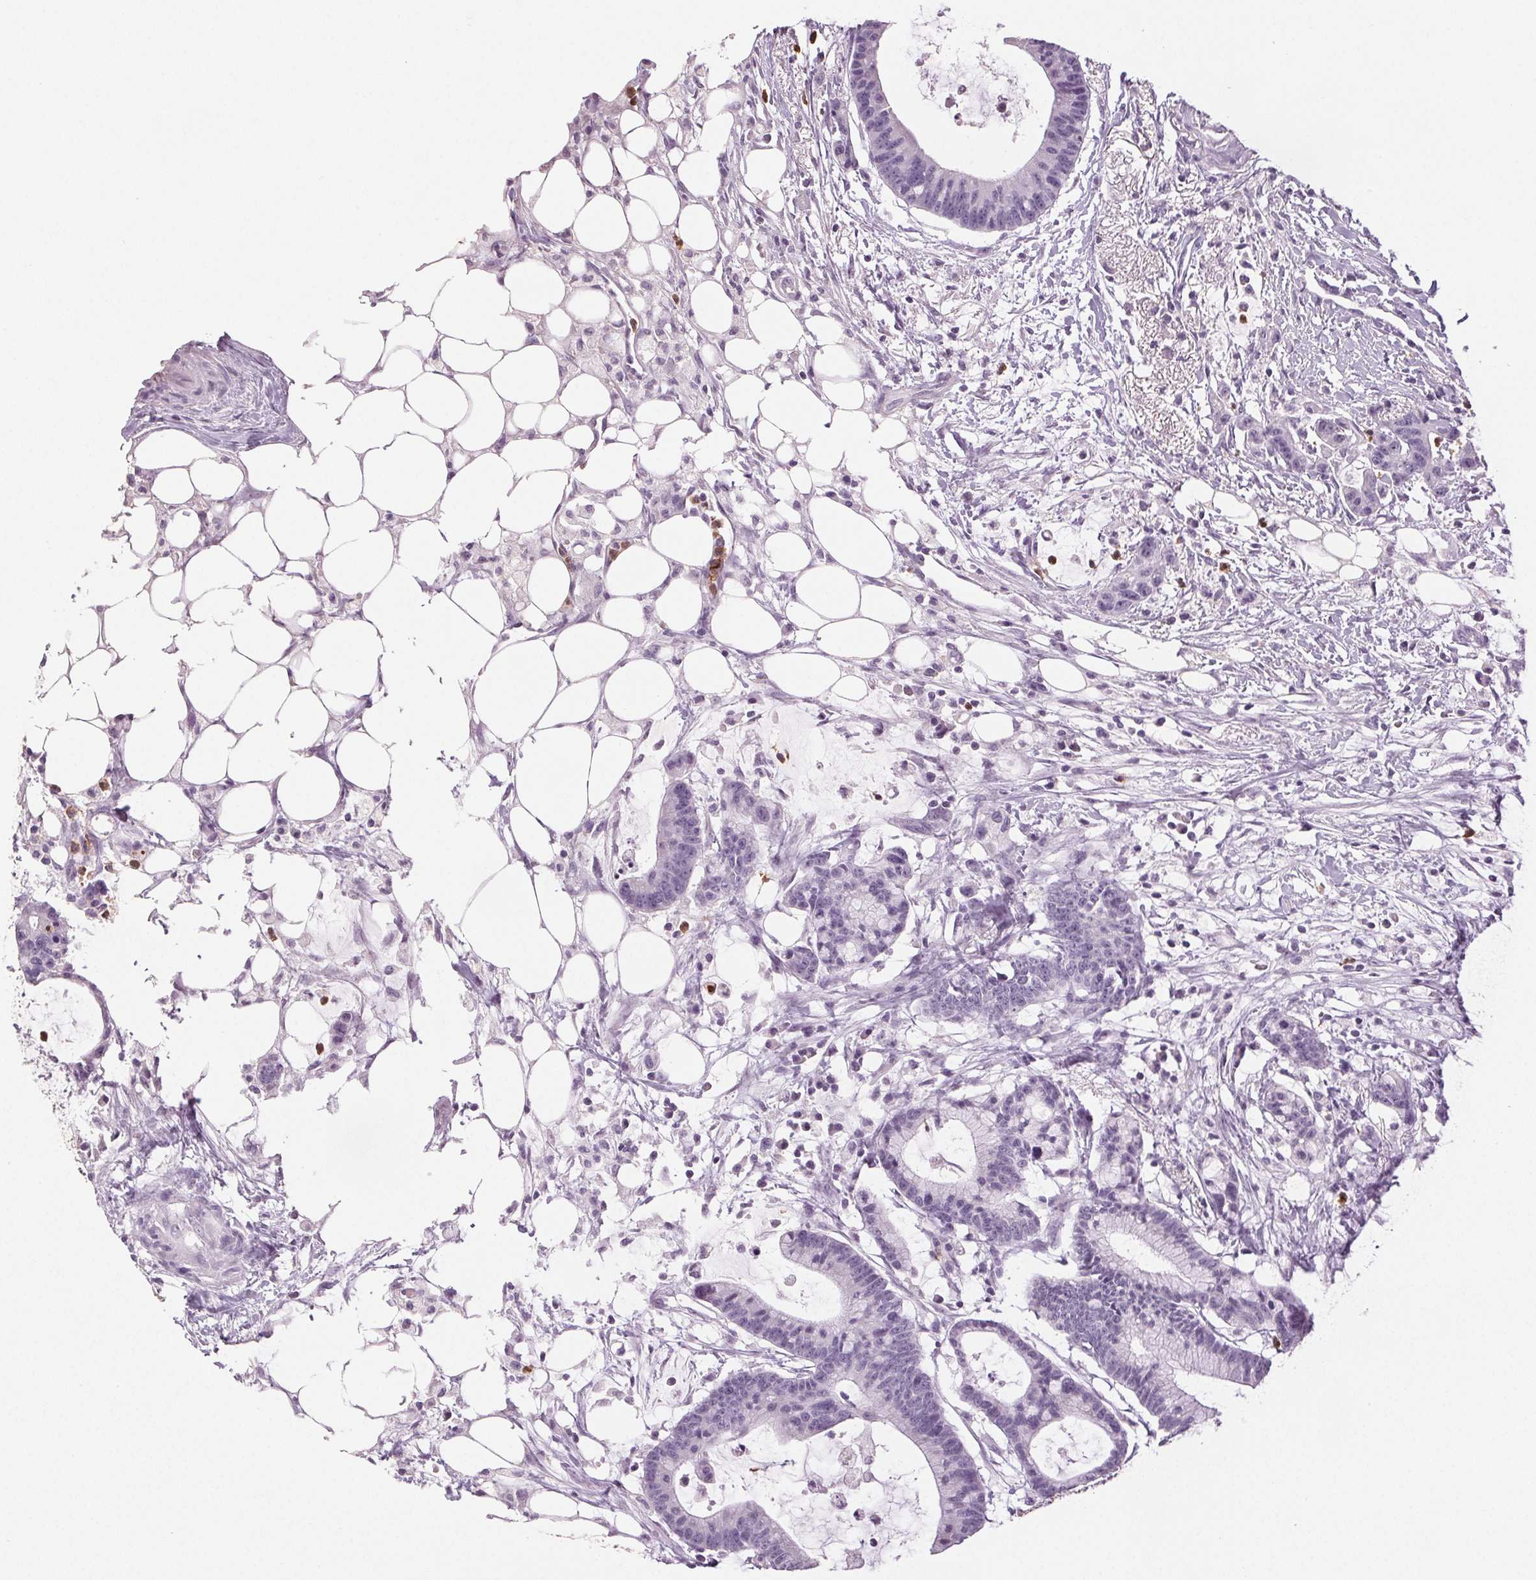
{"staining": {"intensity": "negative", "quantity": "none", "location": "none"}, "tissue": "colorectal cancer", "cell_type": "Tumor cells", "image_type": "cancer", "snomed": [{"axis": "morphology", "description": "Adenocarcinoma, NOS"}, {"axis": "topography", "description": "Colon"}], "caption": "This is a photomicrograph of immunohistochemistry (IHC) staining of colorectal cancer, which shows no staining in tumor cells.", "gene": "LTF", "patient": {"sex": "female", "age": 78}}